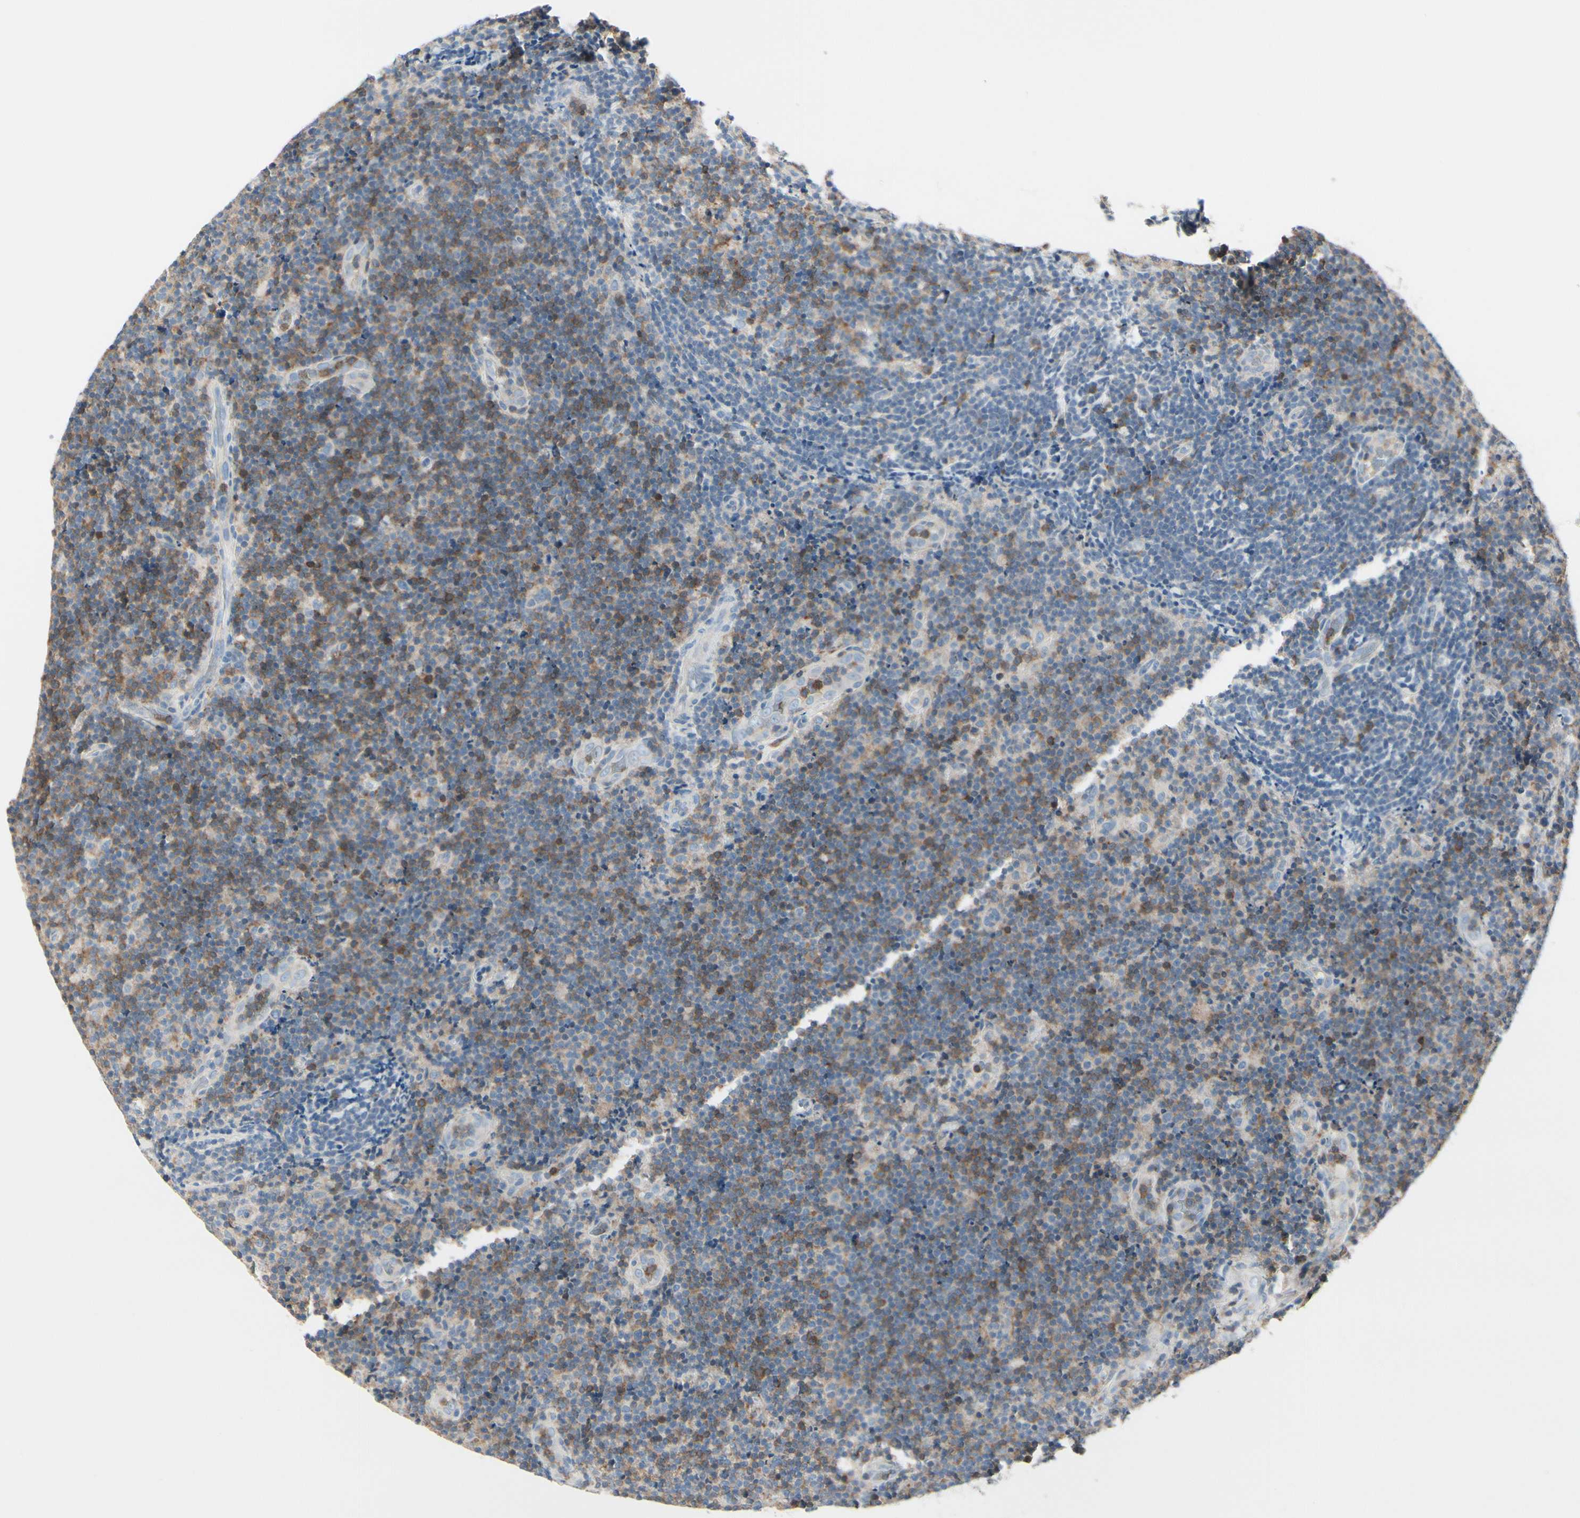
{"staining": {"intensity": "negative", "quantity": "none", "location": "none"}, "tissue": "lymphoma", "cell_type": "Tumor cells", "image_type": "cancer", "snomed": [{"axis": "morphology", "description": "Malignant lymphoma, non-Hodgkin's type, Low grade"}, {"axis": "topography", "description": "Lymph node"}], "caption": "An immunohistochemistry (IHC) photomicrograph of lymphoma is shown. There is no staining in tumor cells of lymphoma.", "gene": "SLC9A3R1", "patient": {"sex": "male", "age": 83}}